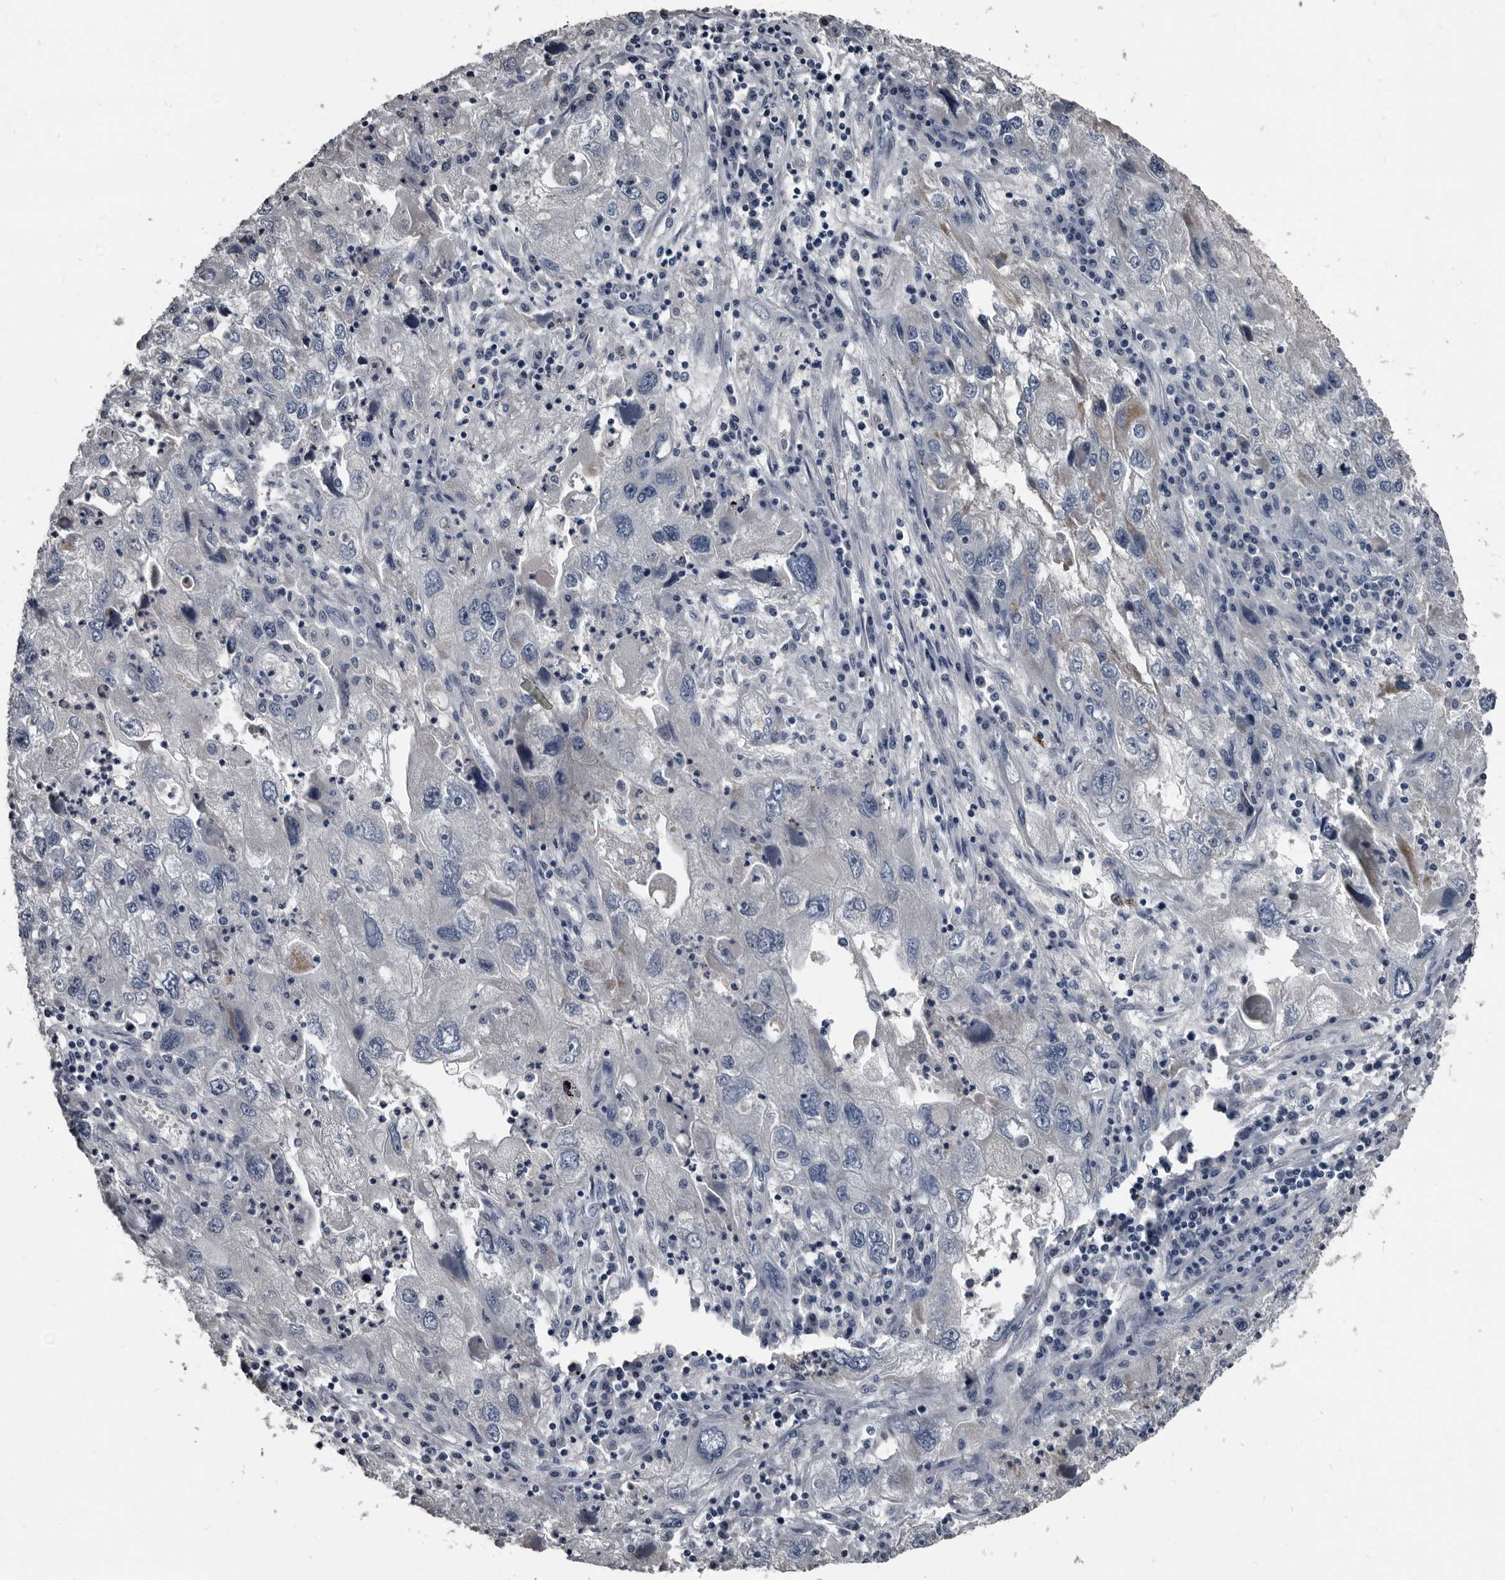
{"staining": {"intensity": "weak", "quantity": "<25%", "location": "cytoplasmic/membranous"}, "tissue": "endometrial cancer", "cell_type": "Tumor cells", "image_type": "cancer", "snomed": [{"axis": "morphology", "description": "Adenocarcinoma, NOS"}, {"axis": "topography", "description": "Endometrium"}], "caption": "DAB immunohistochemical staining of endometrial cancer (adenocarcinoma) displays no significant expression in tumor cells.", "gene": "GREB1", "patient": {"sex": "female", "age": 49}}